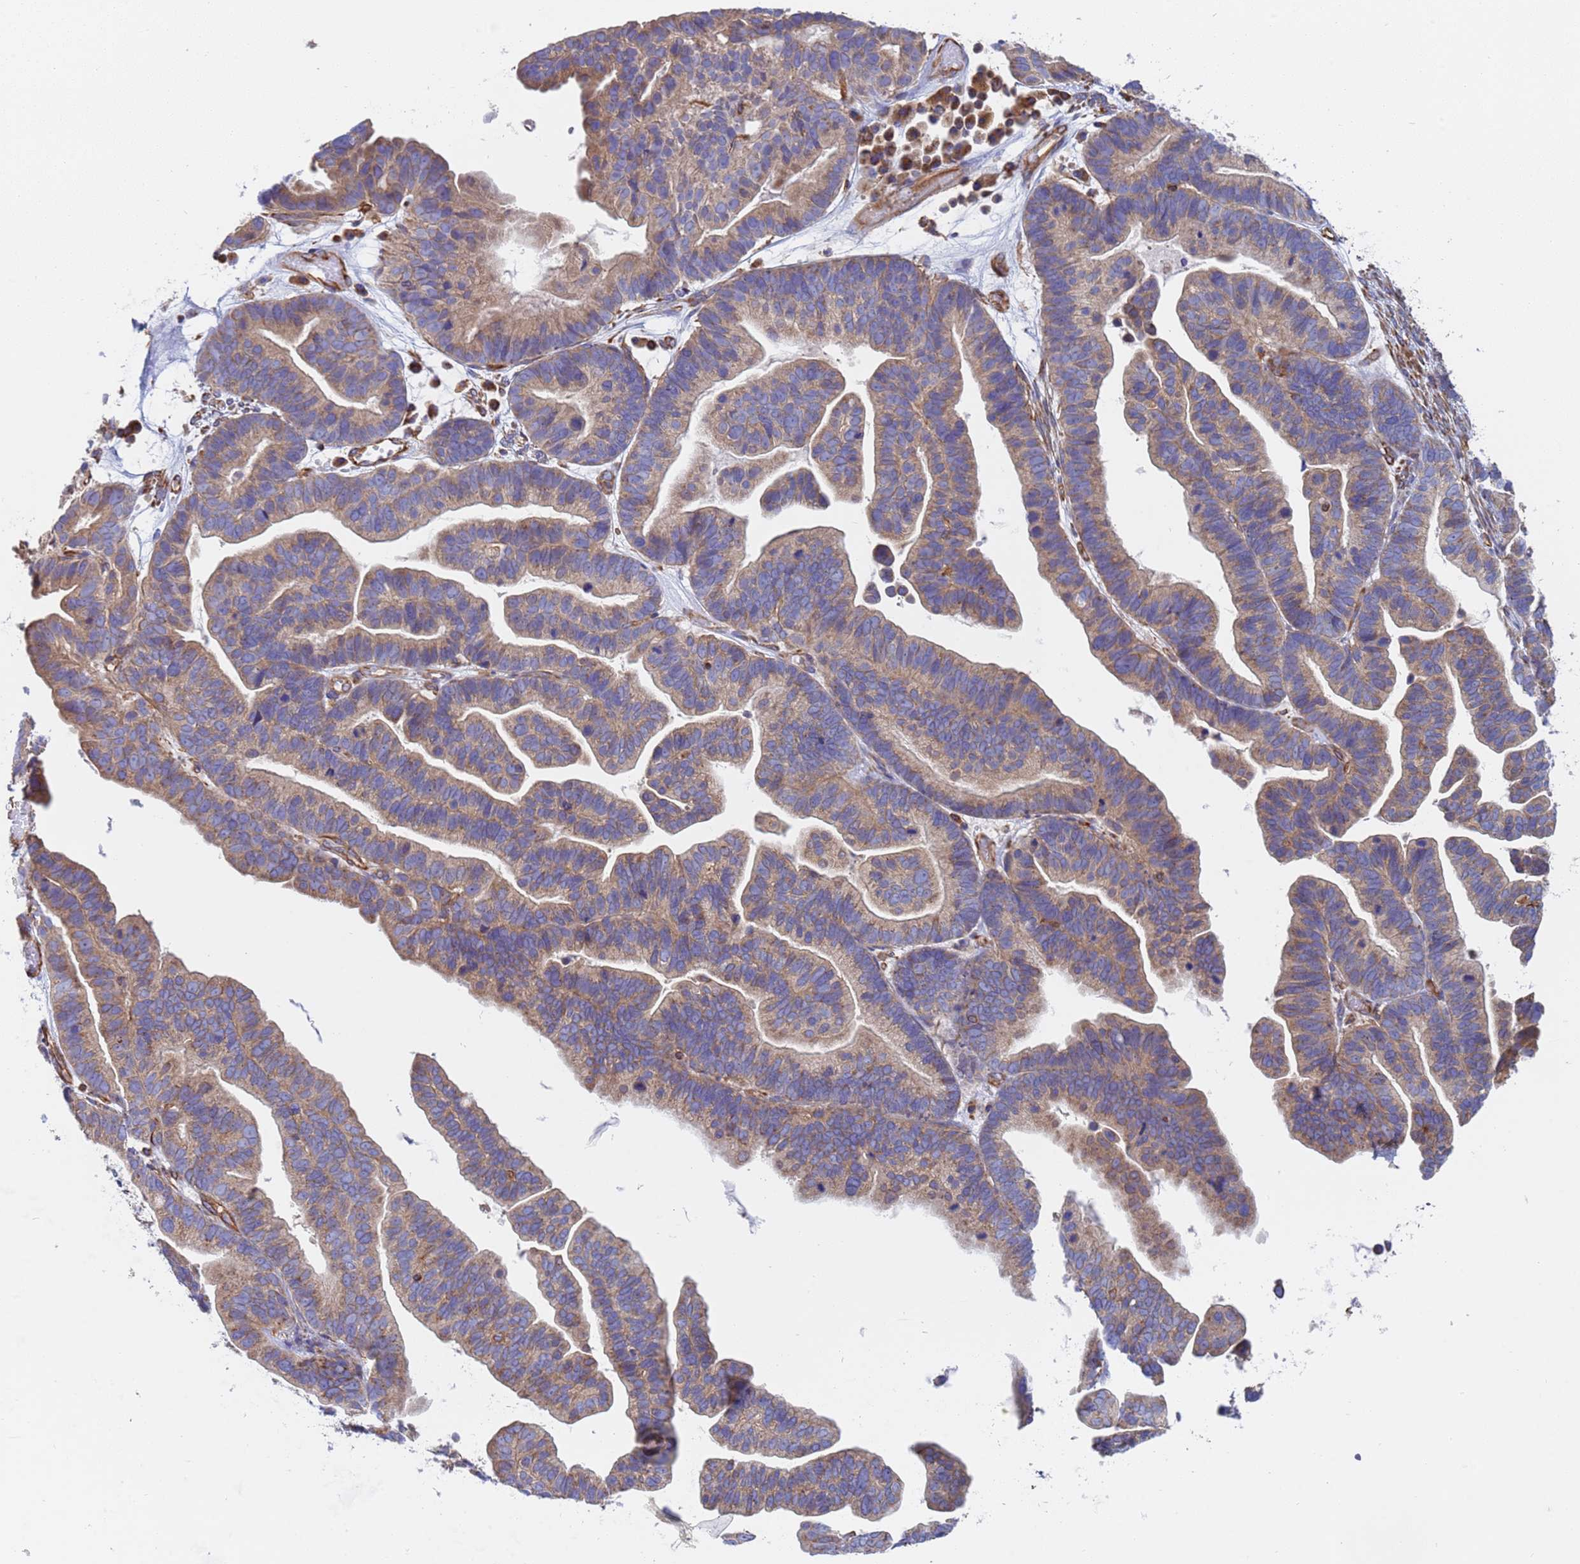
{"staining": {"intensity": "moderate", "quantity": "25%-75%", "location": "cytoplasmic/membranous"}, "tissue": "ovarian cancer", "cell_type": "Tumor cells", "image_type": "cancer", "snomed": [{"axis": "morphology", "description": "Cystadenocarcinoma, serous, NOS"}, {"axis": "topography", "description": "Ovary"}], "caption": "Brown immunohistochemical staining in serous cystadenocarcinoma (ovarian) exhibits moderate cytoplasmic/membranous expression in approximately 25%-75% of tumor cells. The staining was performed using DAB (3,3'-diaminobenzidine), with brown indicating positive protein expression. Nuclei are stained blue with hematoxylin.", "gene": "NUDT12", "patient": {"sex": "female", "age": 56}}